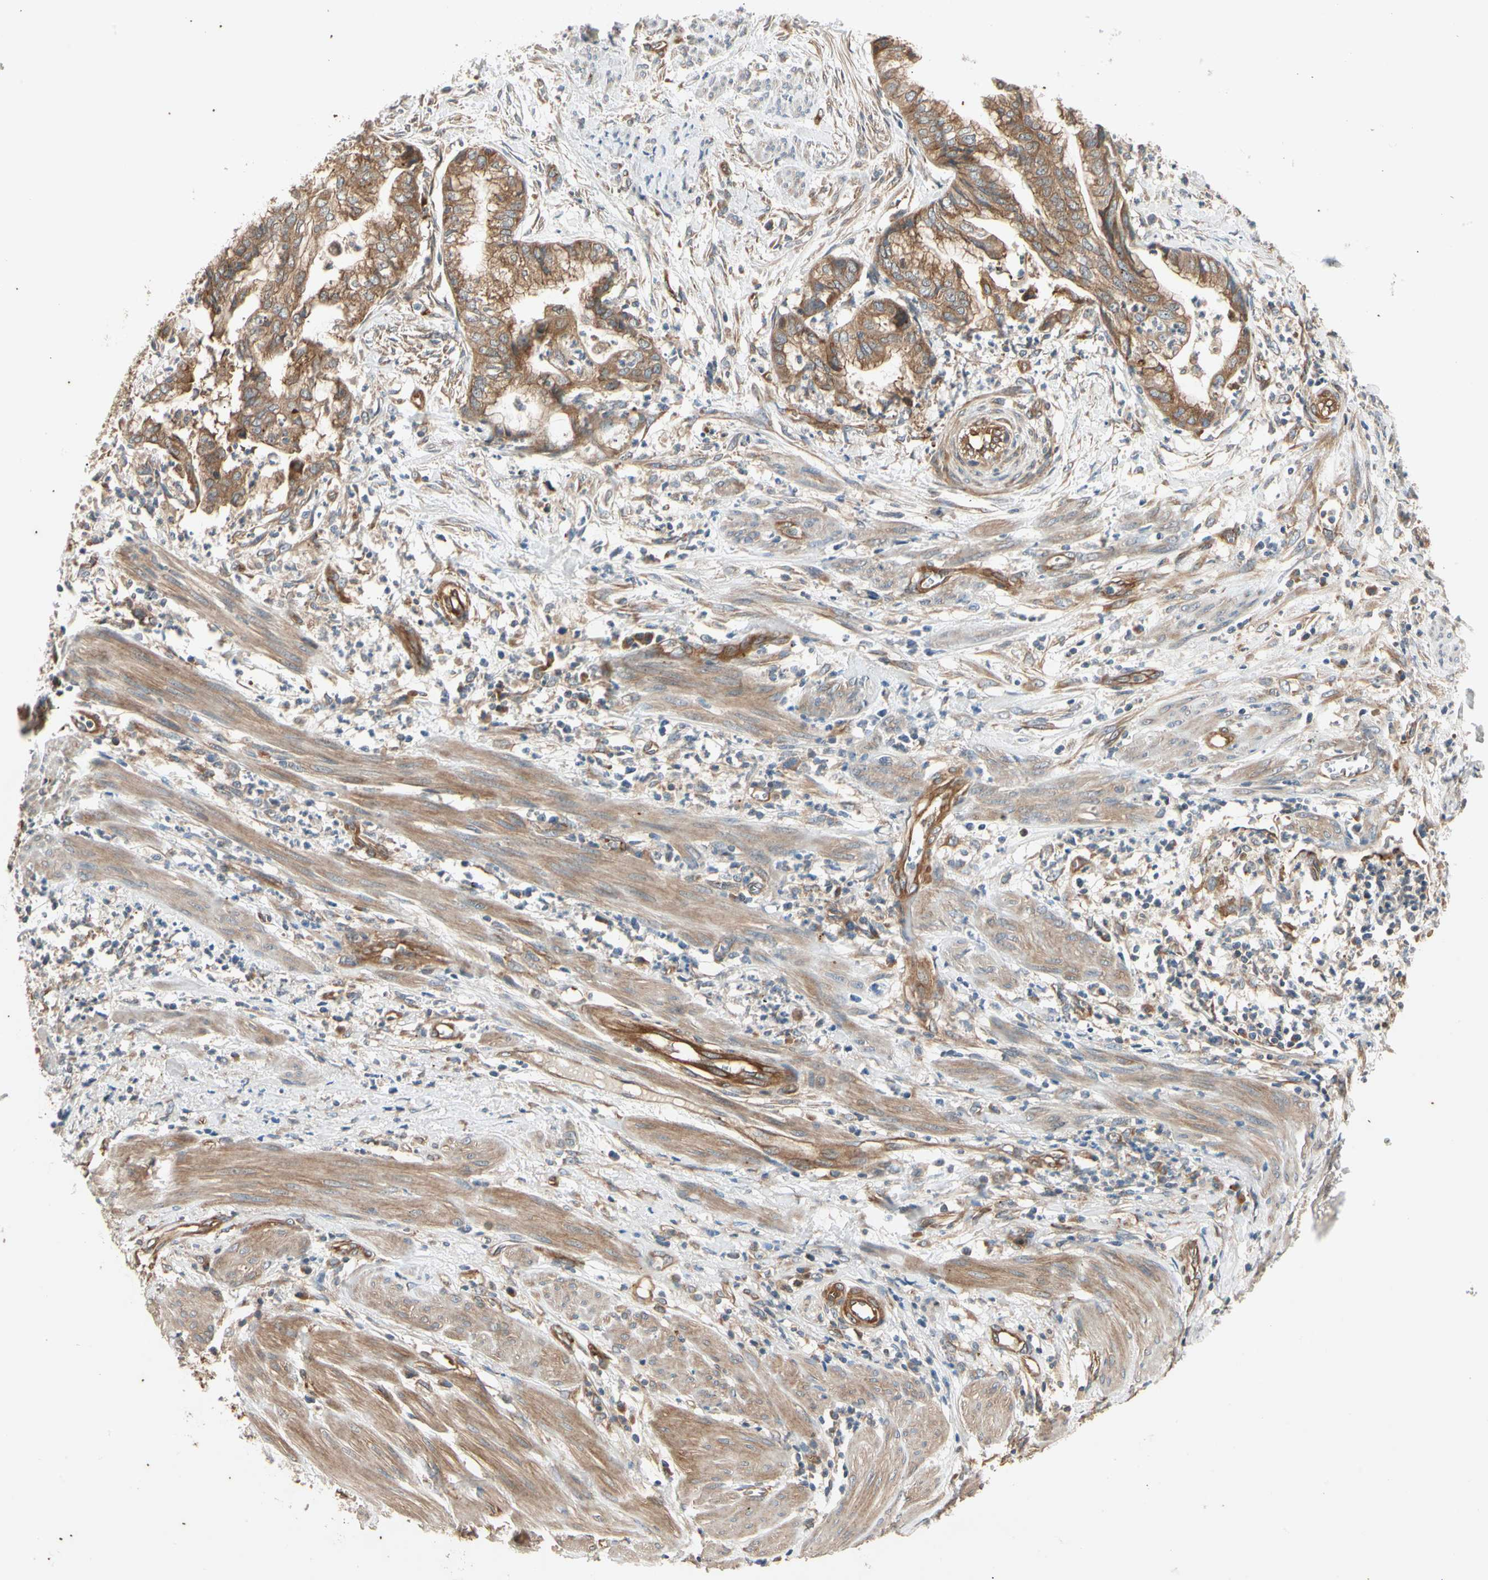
{"staining": {"intensity": "moderate", "quantity": ">75%", "location": "cytoplasmic/membranous"}, "tissue": "endometrial cancer", "cell_type": "Tumor cells", "image_type": "cancer", "snomed": [{"axis": "morphology", "description": "Necrosis, NOS"}, {"axis": "morphology", "description": "Adenocarcinoma, NOS"}, {"axis": "topography", "description": "Endometrium"}], "caption": "Human endometrial cancer stained with a brown dye displays moderate cytoplasmic/membranous positive positivity in about >75% of tumor cells.", "gene": "ROCK2", "patient": {"sex": "female", "age": 79}}